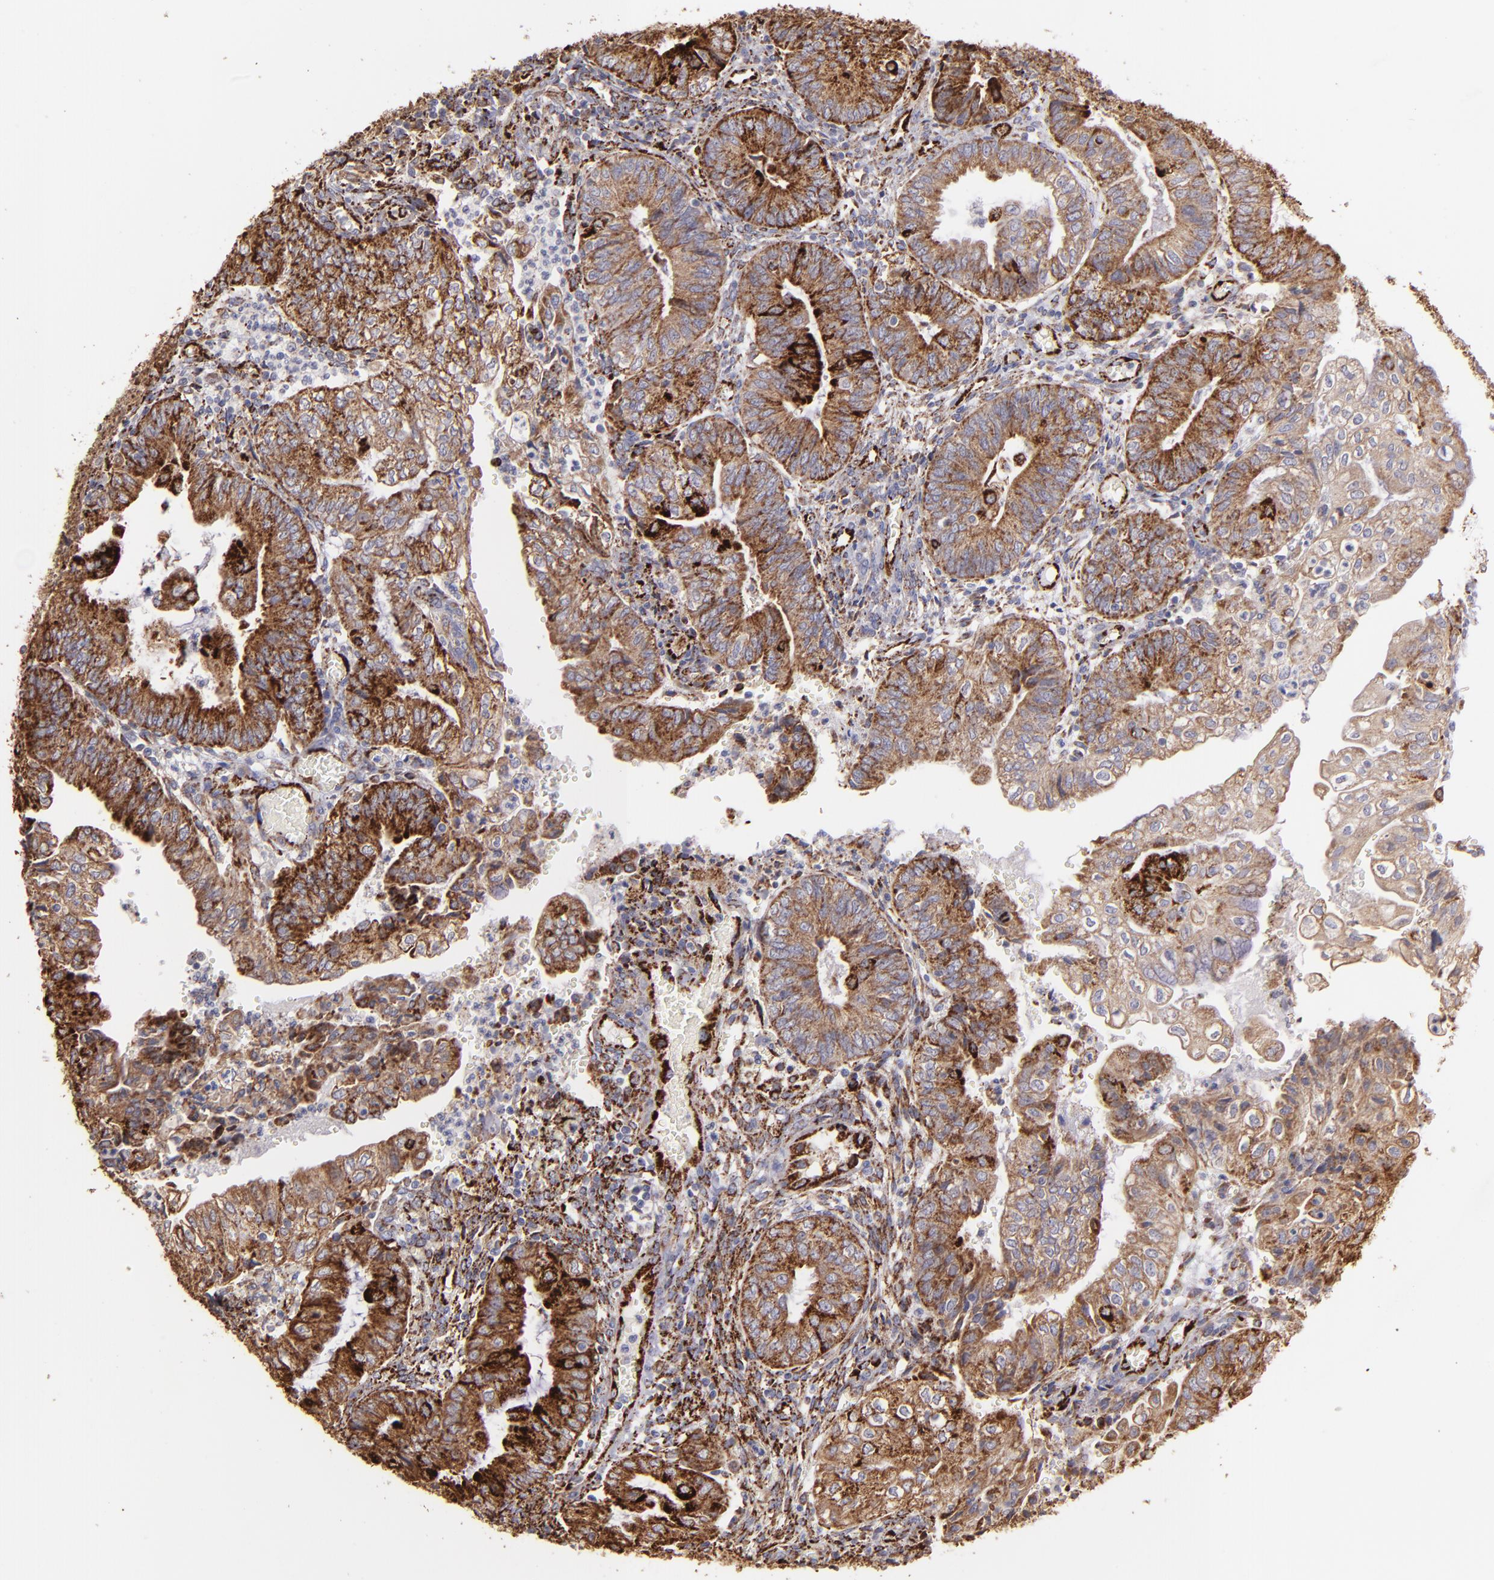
{"staining": {"intensity": "moderate", "quantity": ">75%", "location": "cytoplasmic/membranous"}, "tissue": "endometrial cancer", "cell_type": "Tumor cells", "image_type": "cancer", "snomed": [{"axis": "morphology", "description": "Adenocarcinoma, NOS"}, {"axis": "topography", "description": "Endometrium"}], "caption": "Protein staining of endometrial cancer (adenocarcinoma) tissue reveals moderate cytoplasmic/membranous staining in approximately >75% of tumor cells. Using DAB (3,3'-diaminobenzidine) (brown) and hematoxylin (blue) stains, captured at high magnification using brightfield microscopy.", "gene": "MAOB", "patient": {"sex": "female", "age": 55}}